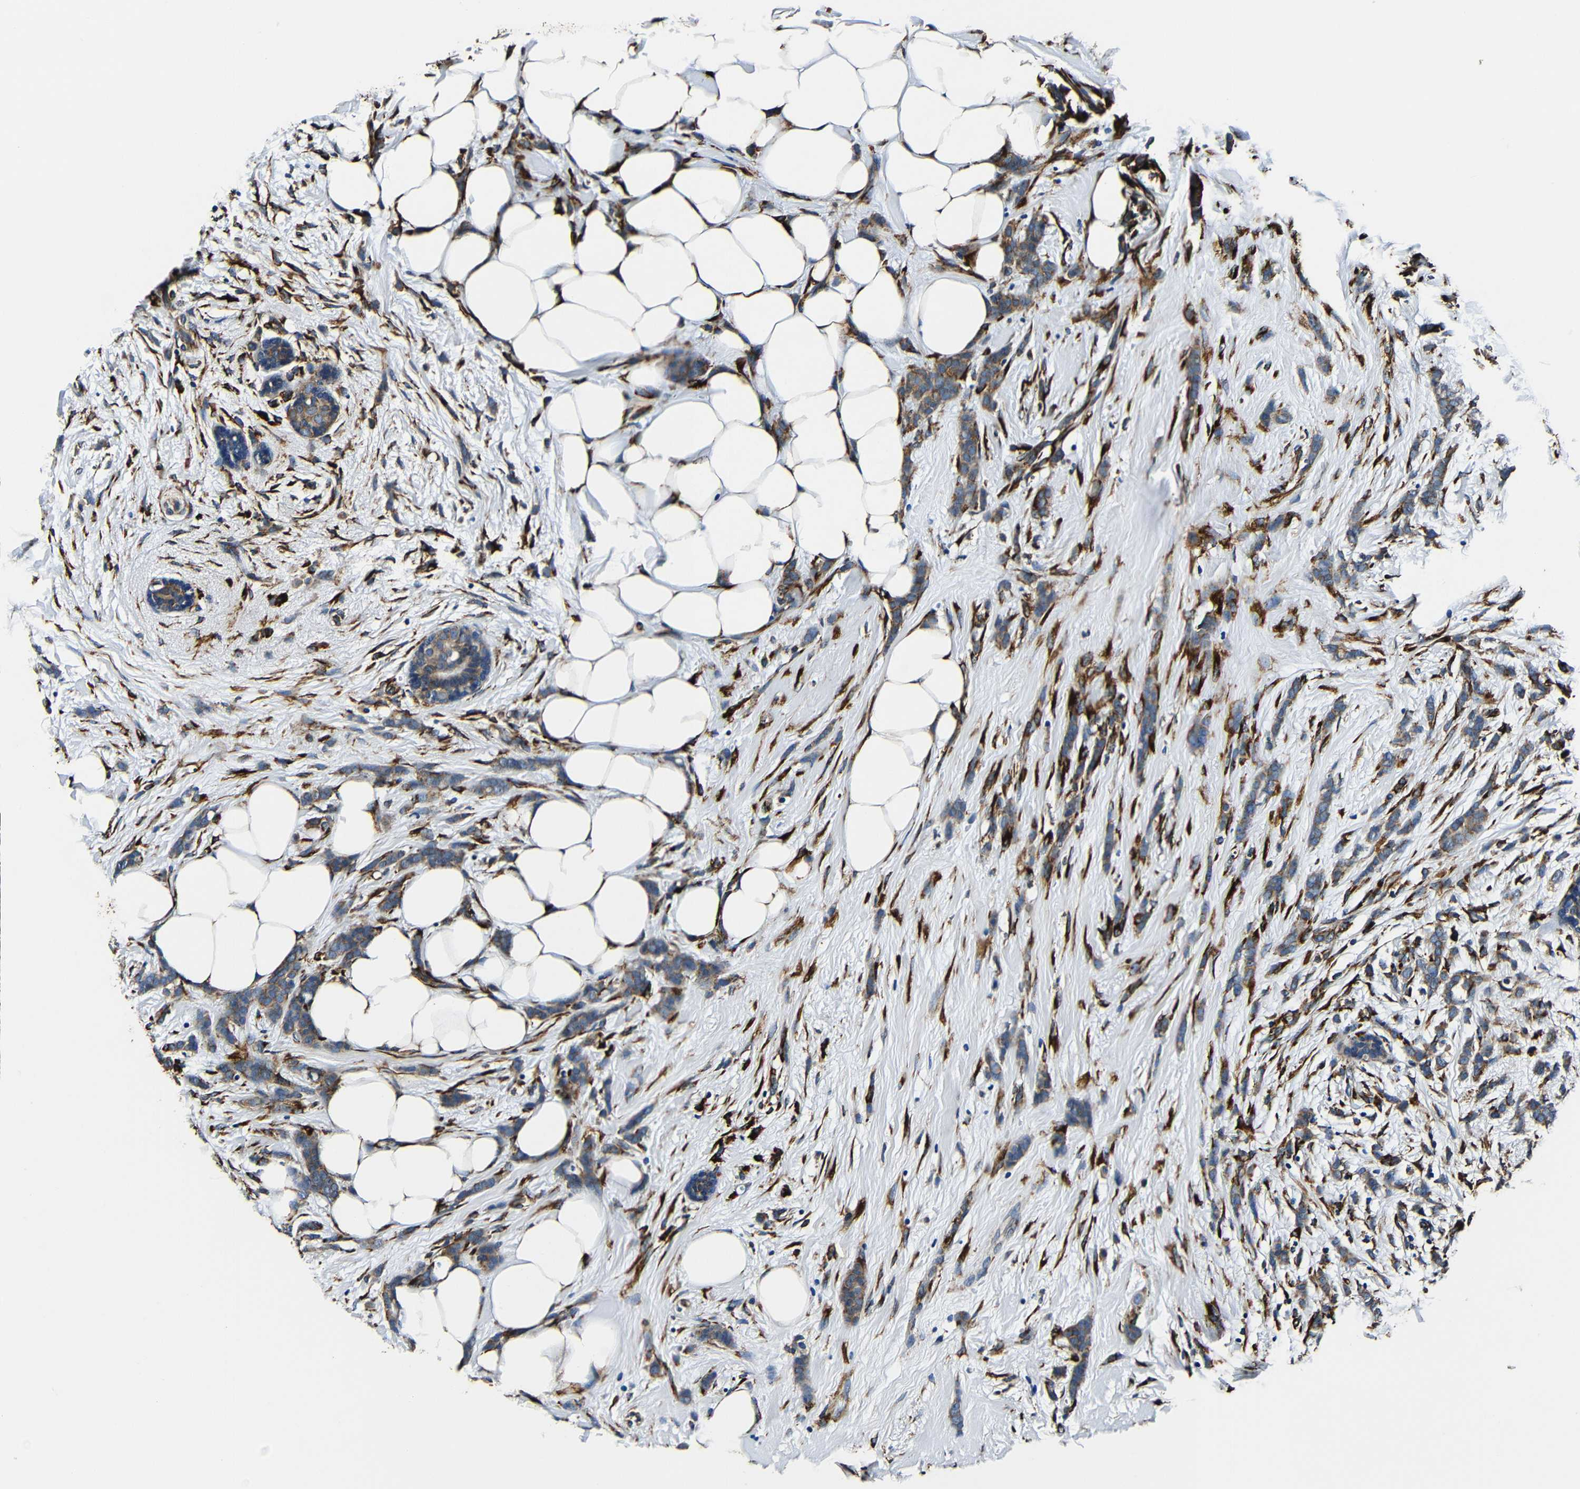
{"staining": {"intensity": "strong", "quantity": "<25%", "location": "cytoplasmic/membranous"}, "tissue": "breast cancer", "cell_type": "Tumor cells", "image_type": "cancer", "snomed": [{"axis": "morphology", "description": "Lobular carcinoma, in situ"}, {"axis": "morphology", "description": "Lobular carcinoma"}, {"axis": "topography", "description": "Breast"}], "caption": "The photomicrograph exhibits a brown stain indicating the presence of a protein in the cytoplasmic/membranous of tumor cells in breast lobular carcinoma in situ. (IHC, brightfield microscopy, high magnification).", "gene": "RRBP1", "patient": {"sex": "female", "age": 41}}